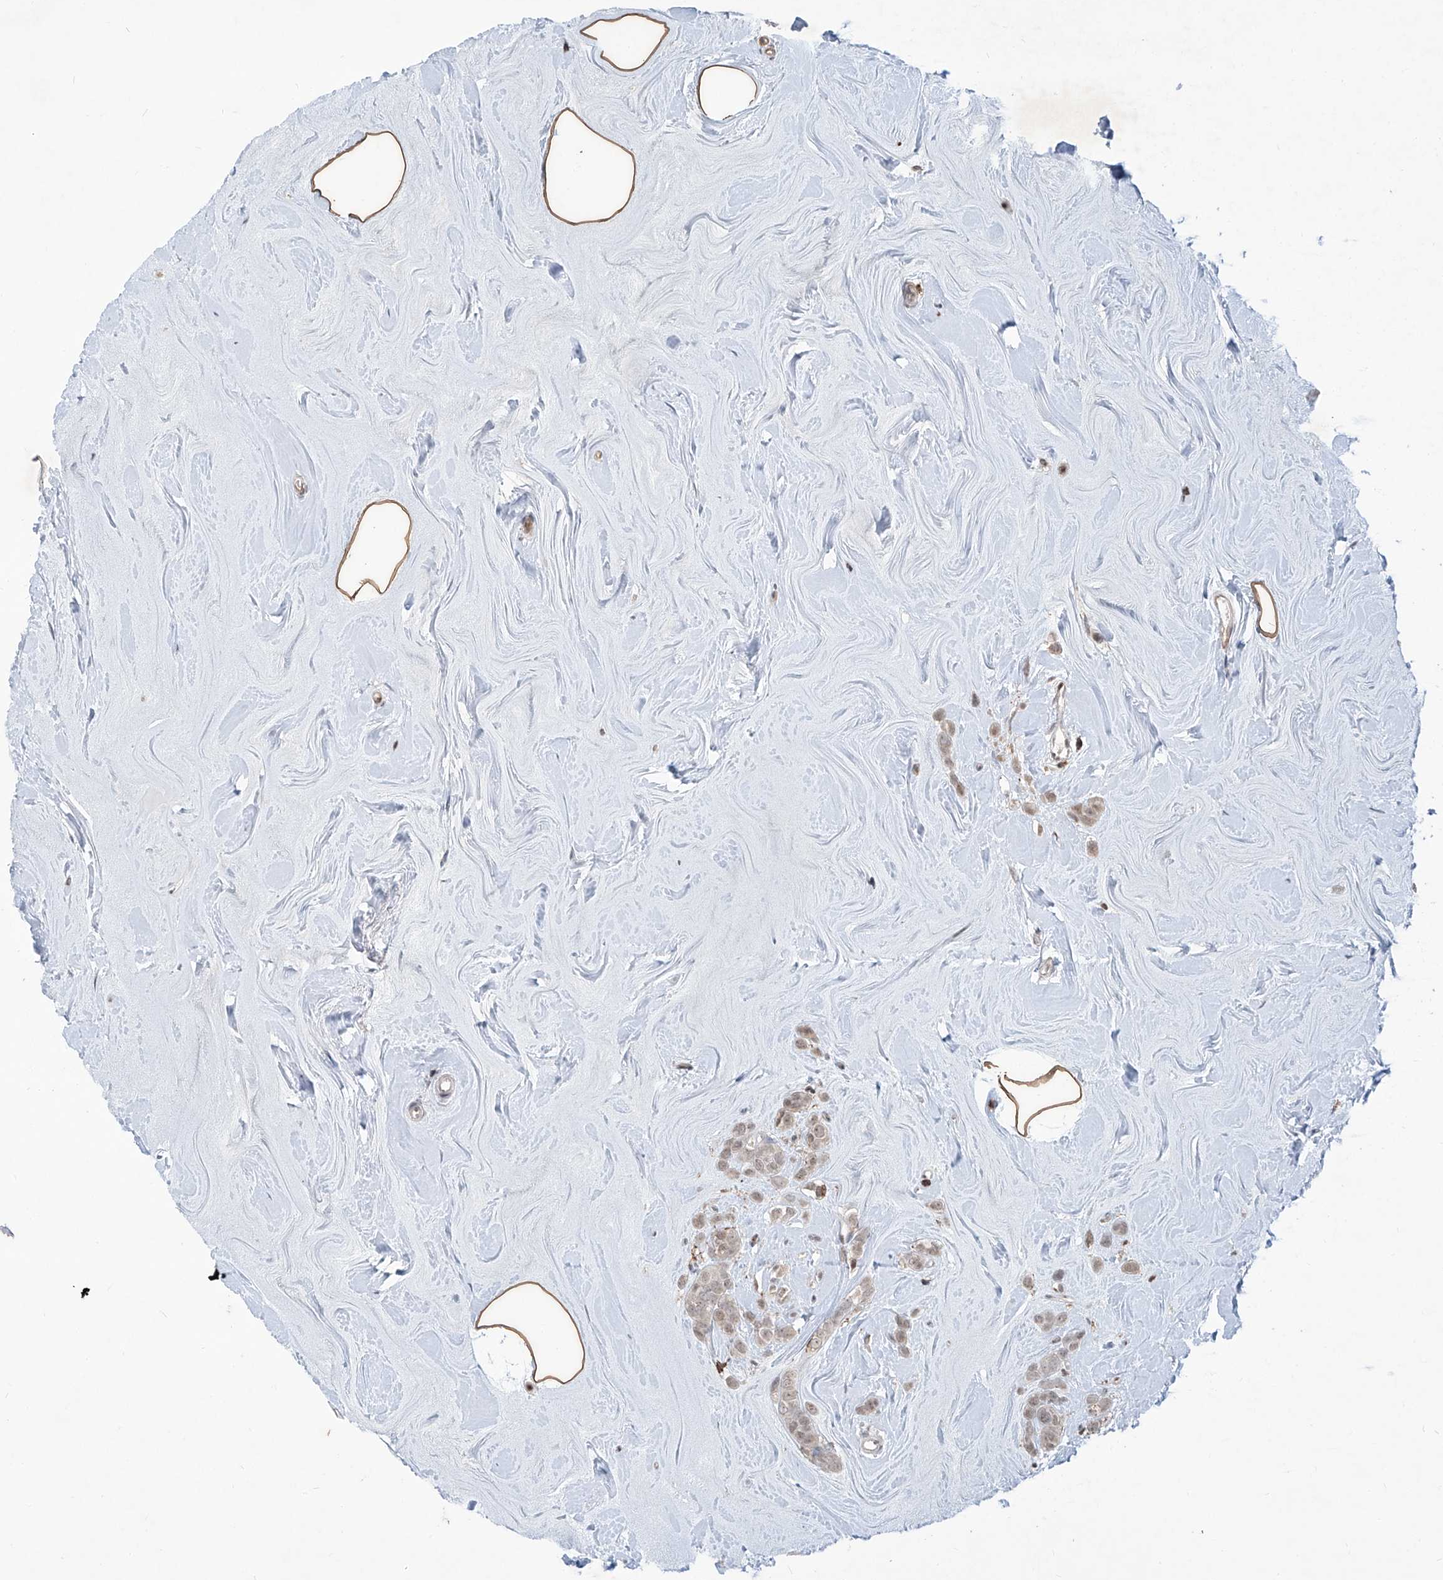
{"staining": {"intensity": "weak", "quantity": "25%-75%", "location": "cytoplasmic/membranous,nuclear"}, "tissue": "breast cancer", "cell_type": "Tumor cells", "image_type": "cancer", "snomed": [{"axis": "morphology", "description": "Lobular carcinoma"}, {"axis": "topography", "description": "Breast"}], "caption": "Protein expression analysis of human lobular carcinoma (breast) reveals weak cytoplasmic/membranous and nuclear positivity in about 25%-75% of tumor cells.", "gene": "ZBTB48", "patient": {"sex": "female", "age": 47}}